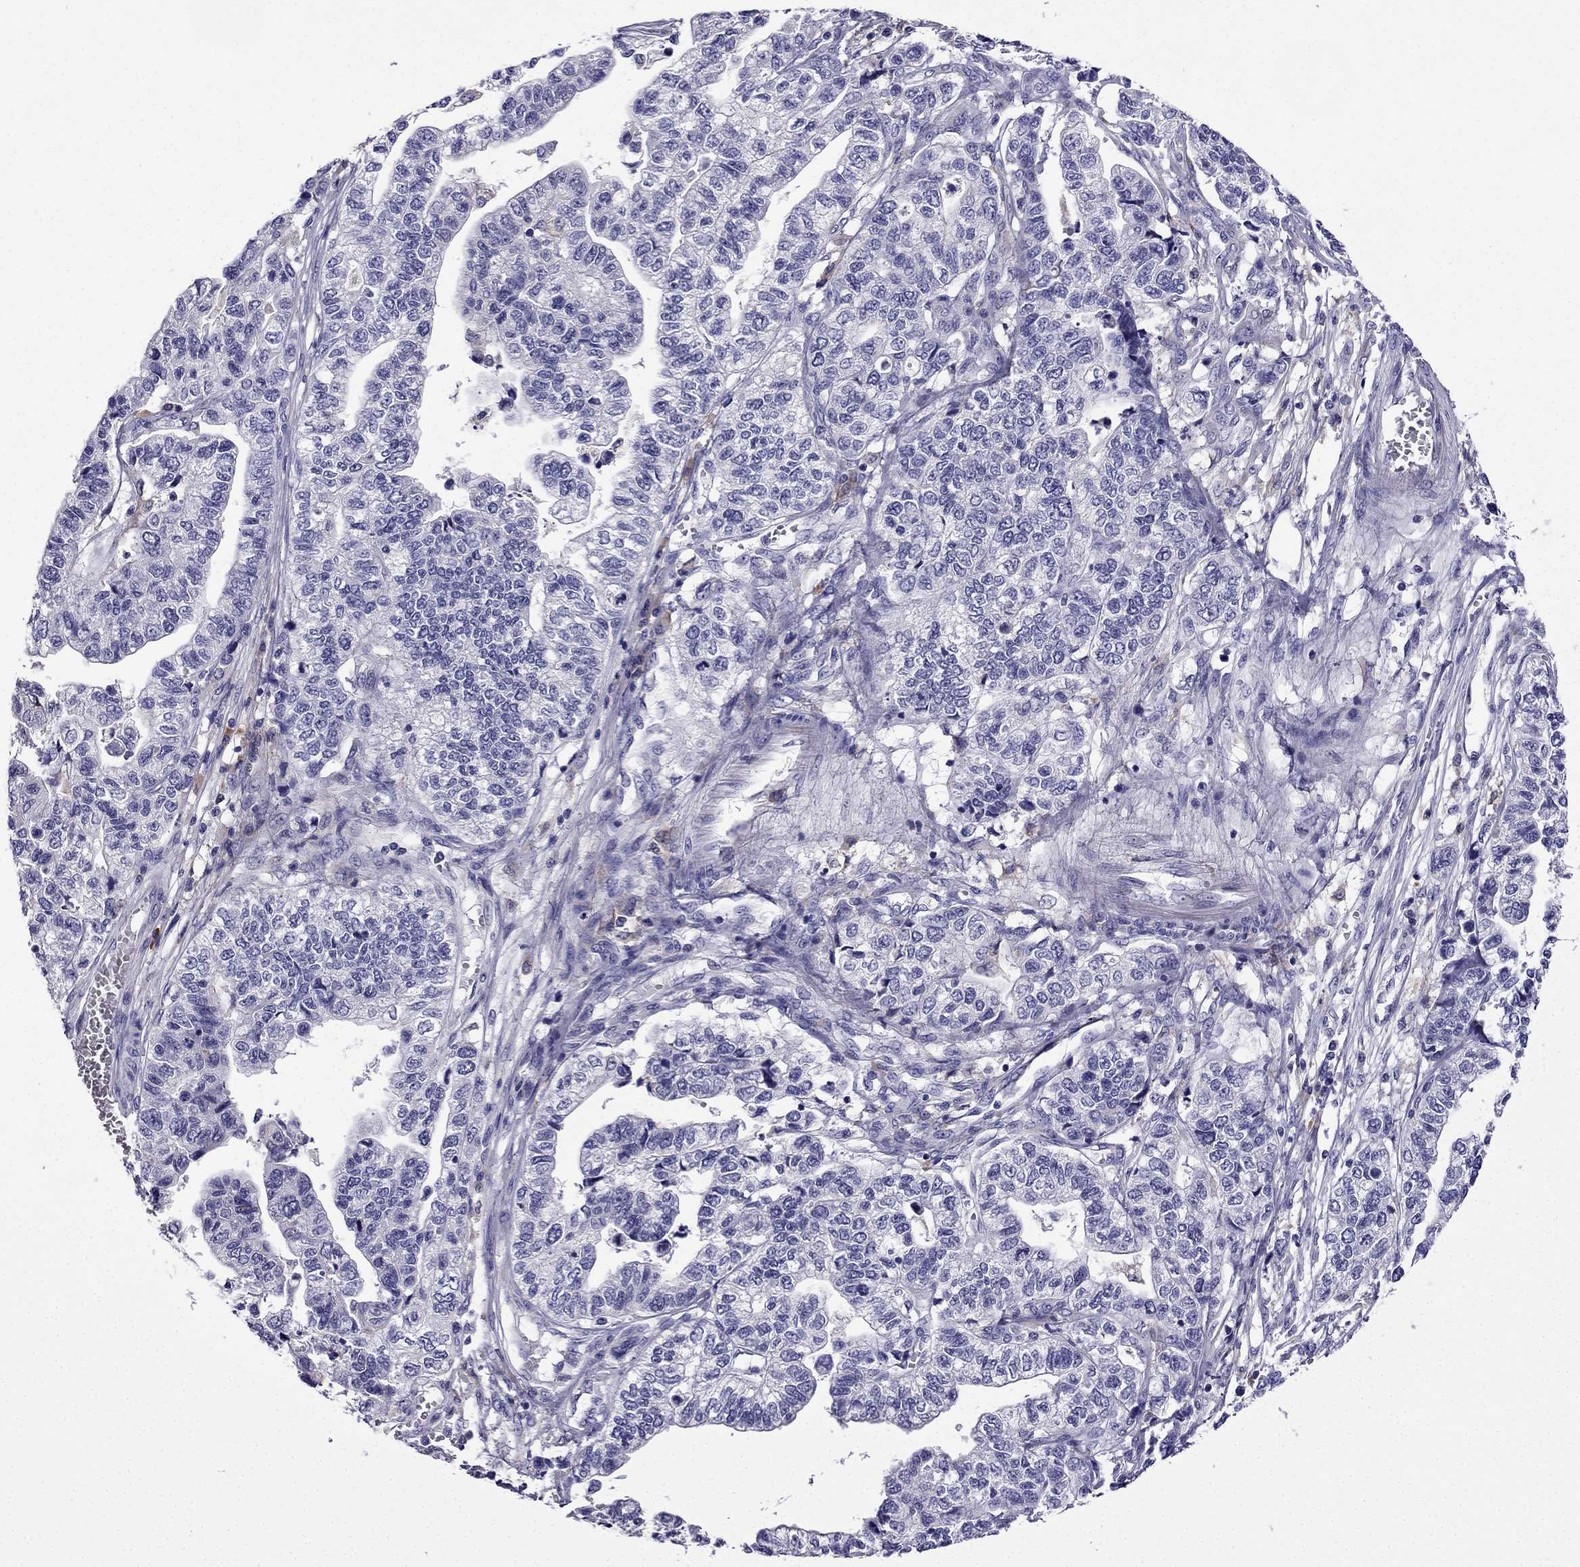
{"staining": {"intensity": "negative", "quantity": "none", "location": "none"}, "tissue": "stomach cancer", "cell_type": "Tumor cells", "image_type": "cancer", "snomed": [{"axis": "morphology", "description": "Adenocarcinoma, NOS"}, {"axis": "topography", "description": "Stomach, upper"}], "caption": "DAB immunohistochemical staining of human stomach cancer exhibits no significant expression in tumor cells. (DAB (3,3'-diaminobenzidine) IHC with hematoxylin counter stain).", "gene": "TSSK4", "patient": {"sex": "female", "age": 67}}